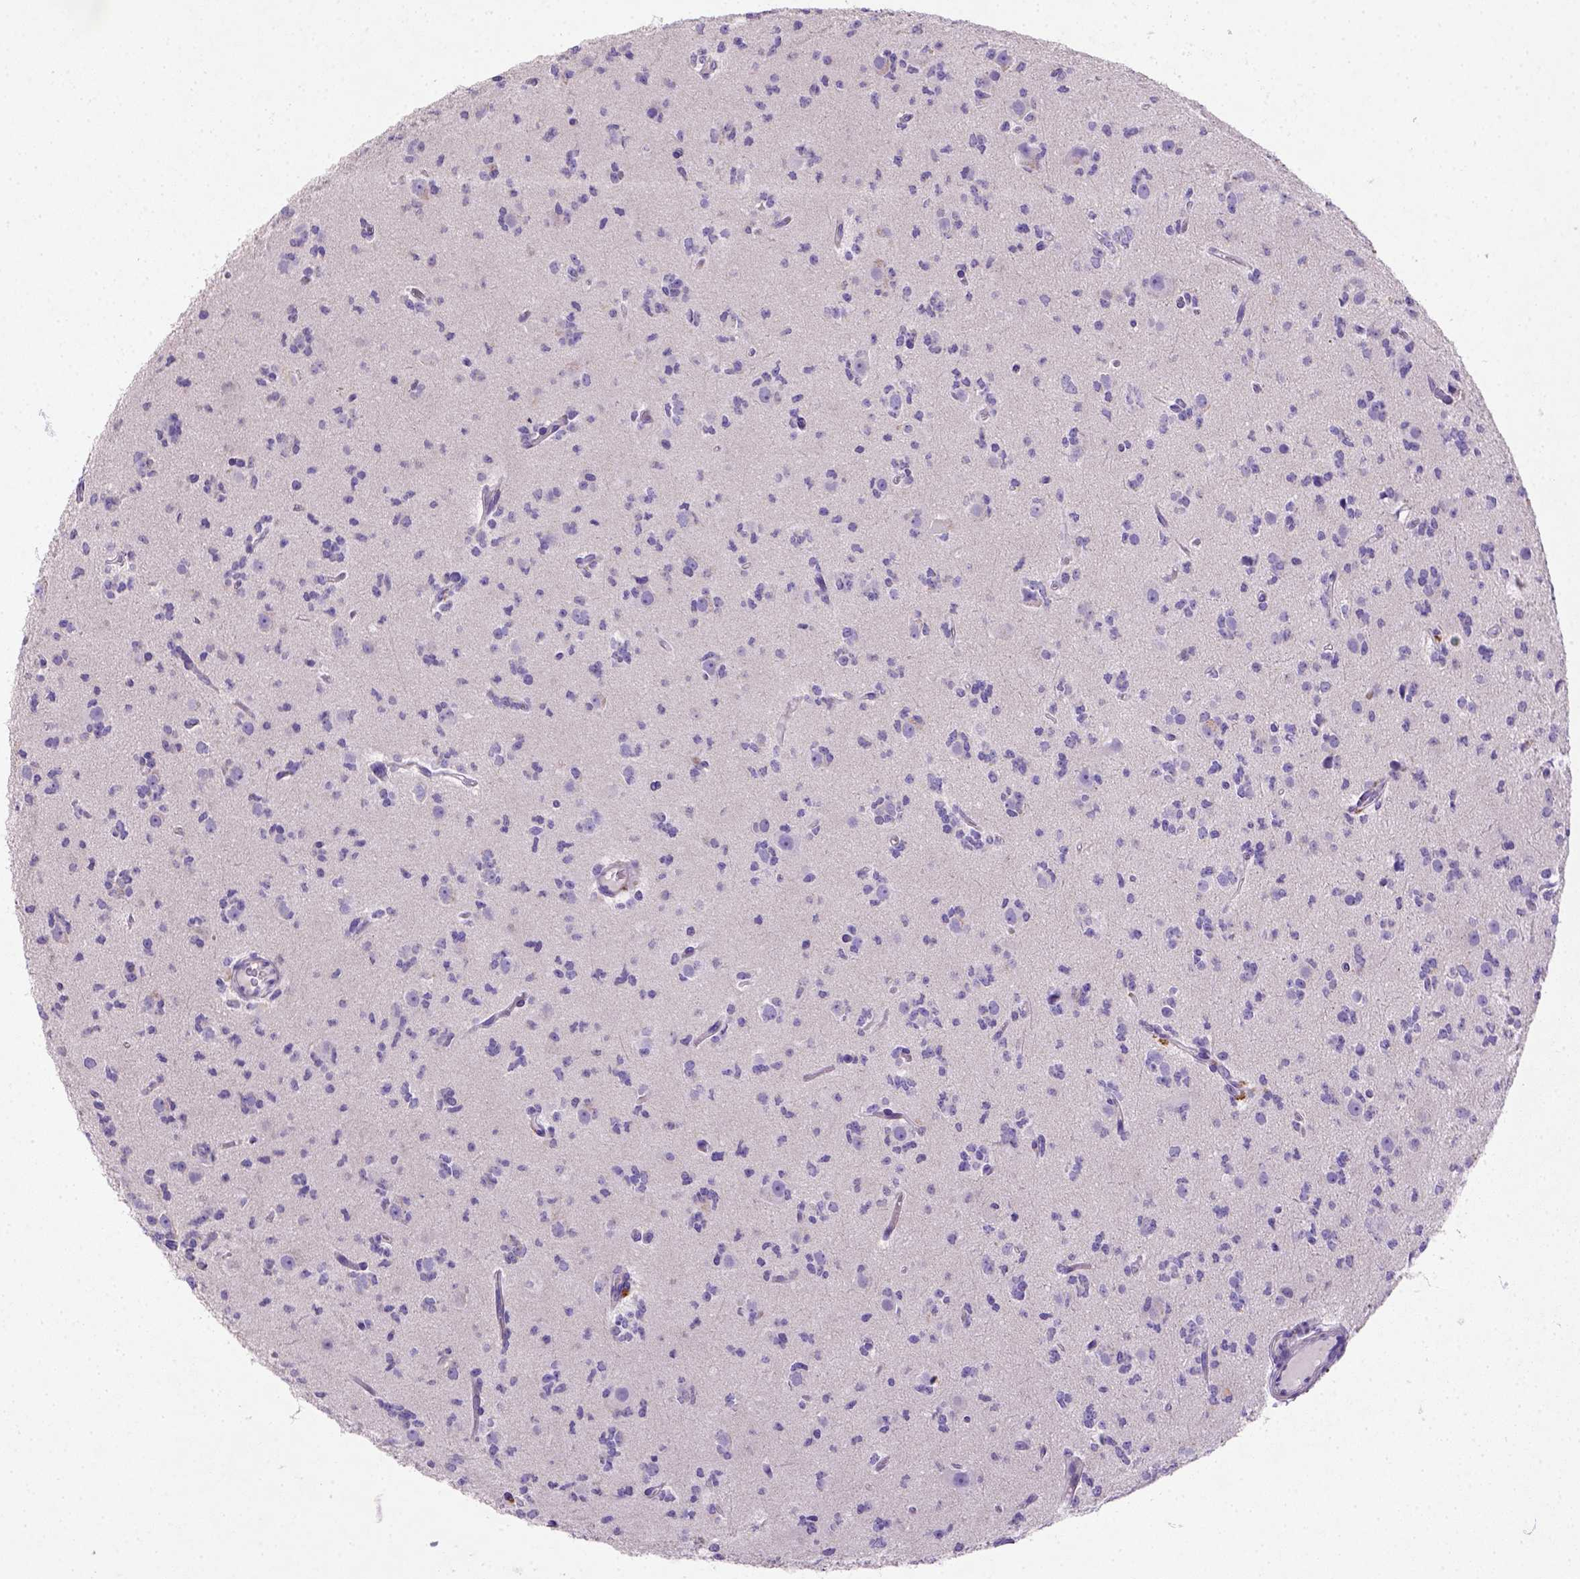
{"staining": {"intensity": "negative", "quantity": "none", "location": "none"}, "tissue": "glioma", "cell_type": "Tumor cells", "image_type": "cancer", "snomed": [{"axis": "morphology", "description": "Glioma, malignant, Low grade"}, {"axis": "topography", "description": "Brain"}], "caption": "Immunohistochemical staining of human malignant low-grade glioma displays no significant staining in tumor cells. The staining was performed using DAB to visualize the protein expression in brown, while the nuclei were stained in blue with hematoxylin (Magnification: 20x).", "gene": "NUDT2", "patient": {"sex": "male", "age": 27}}